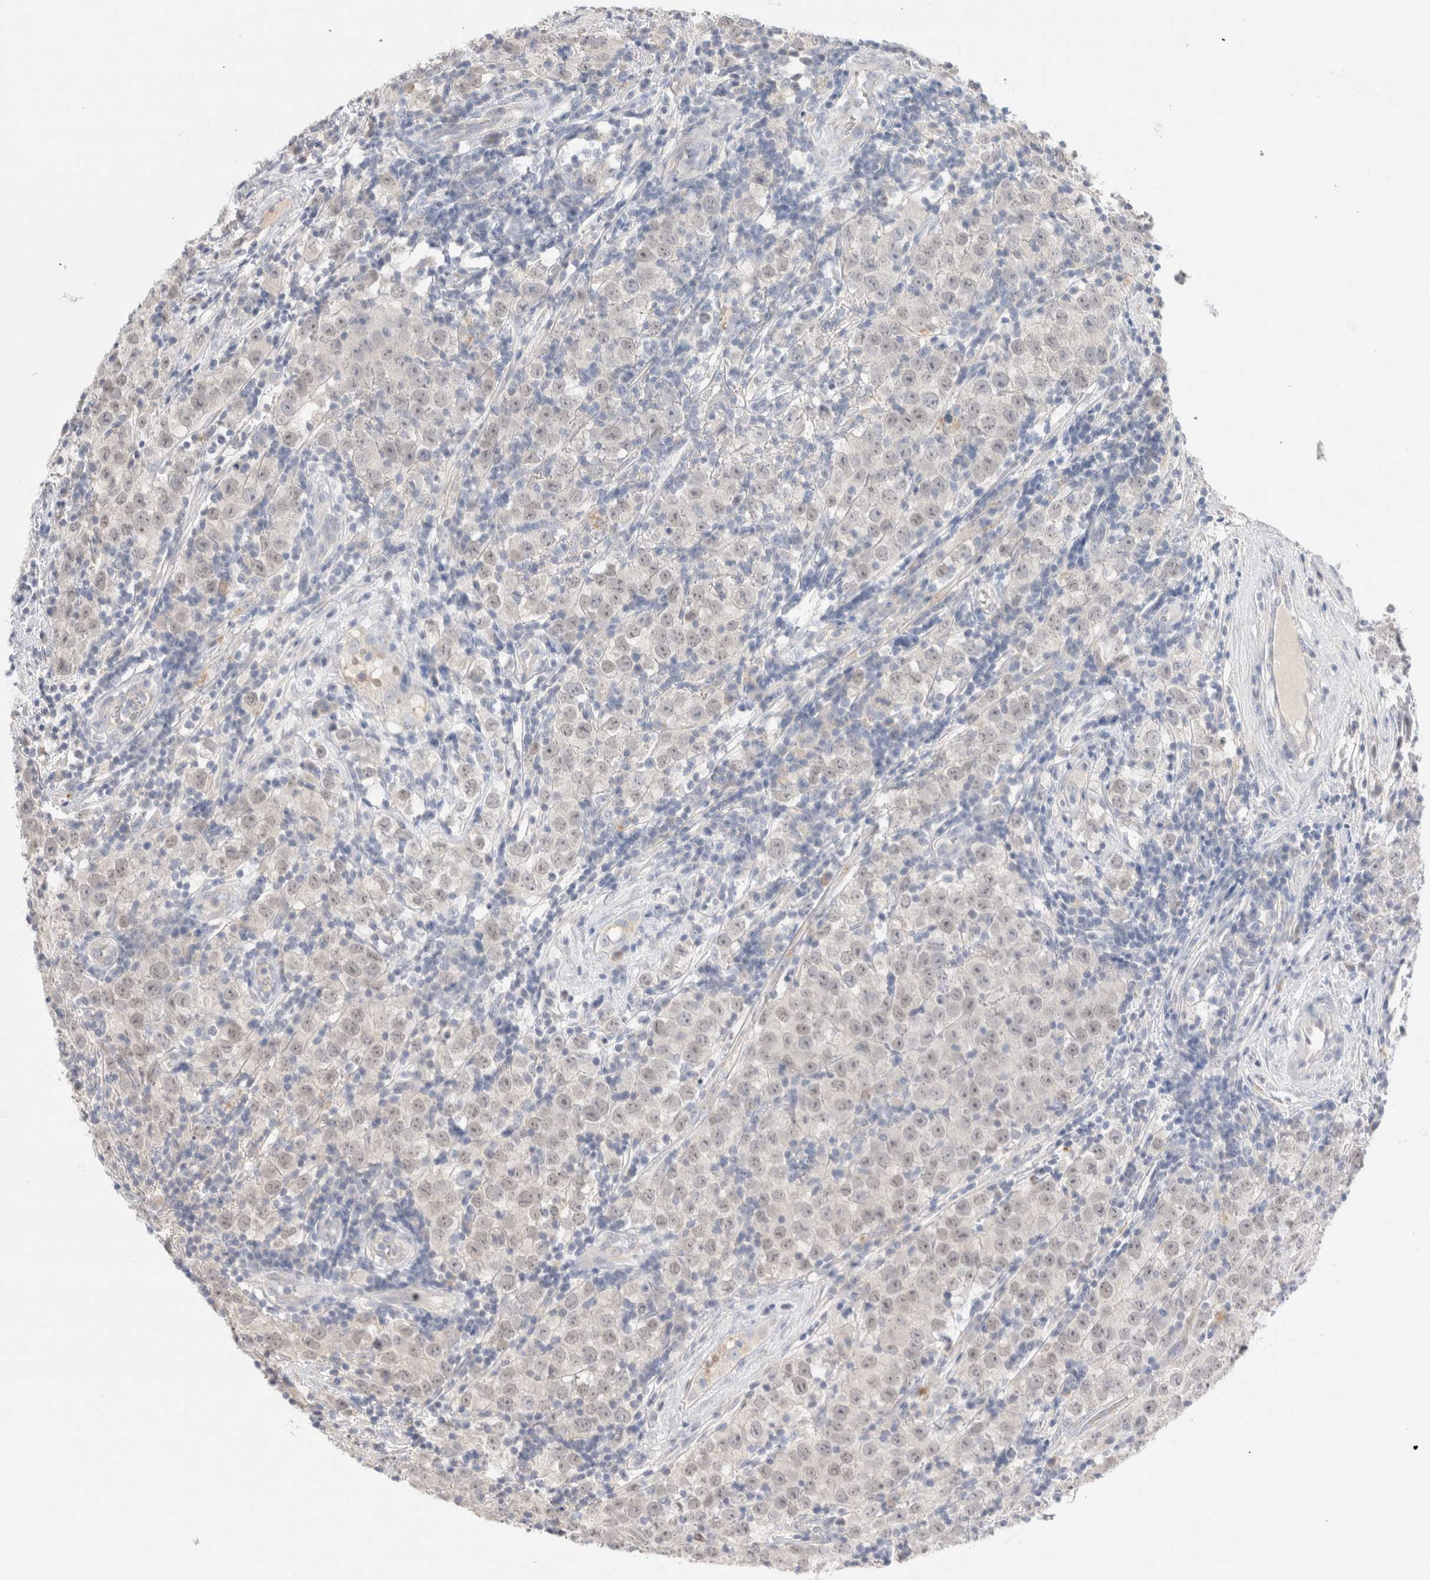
{"staining": {"intensity": "weak", "quantity": "<25%", "location": "nuclear"}, "tissue": "testis cancer", "cell_type": "Tumor cells", "image_type": "cancer", "snomed": [{"axis": "morphology", "description": "Seminoma, NOS"}, {"axis": "morphology", "description": "Carcinoma, Embryonal, NOS"}, {"axis": "topography", "description": "Testis"}], "caption": "Micrograph shows no protein staining in tumor cells of testis cancer tissue.", "gene": "HPGDS", "patient": {"sex": "male", "age": 28}}